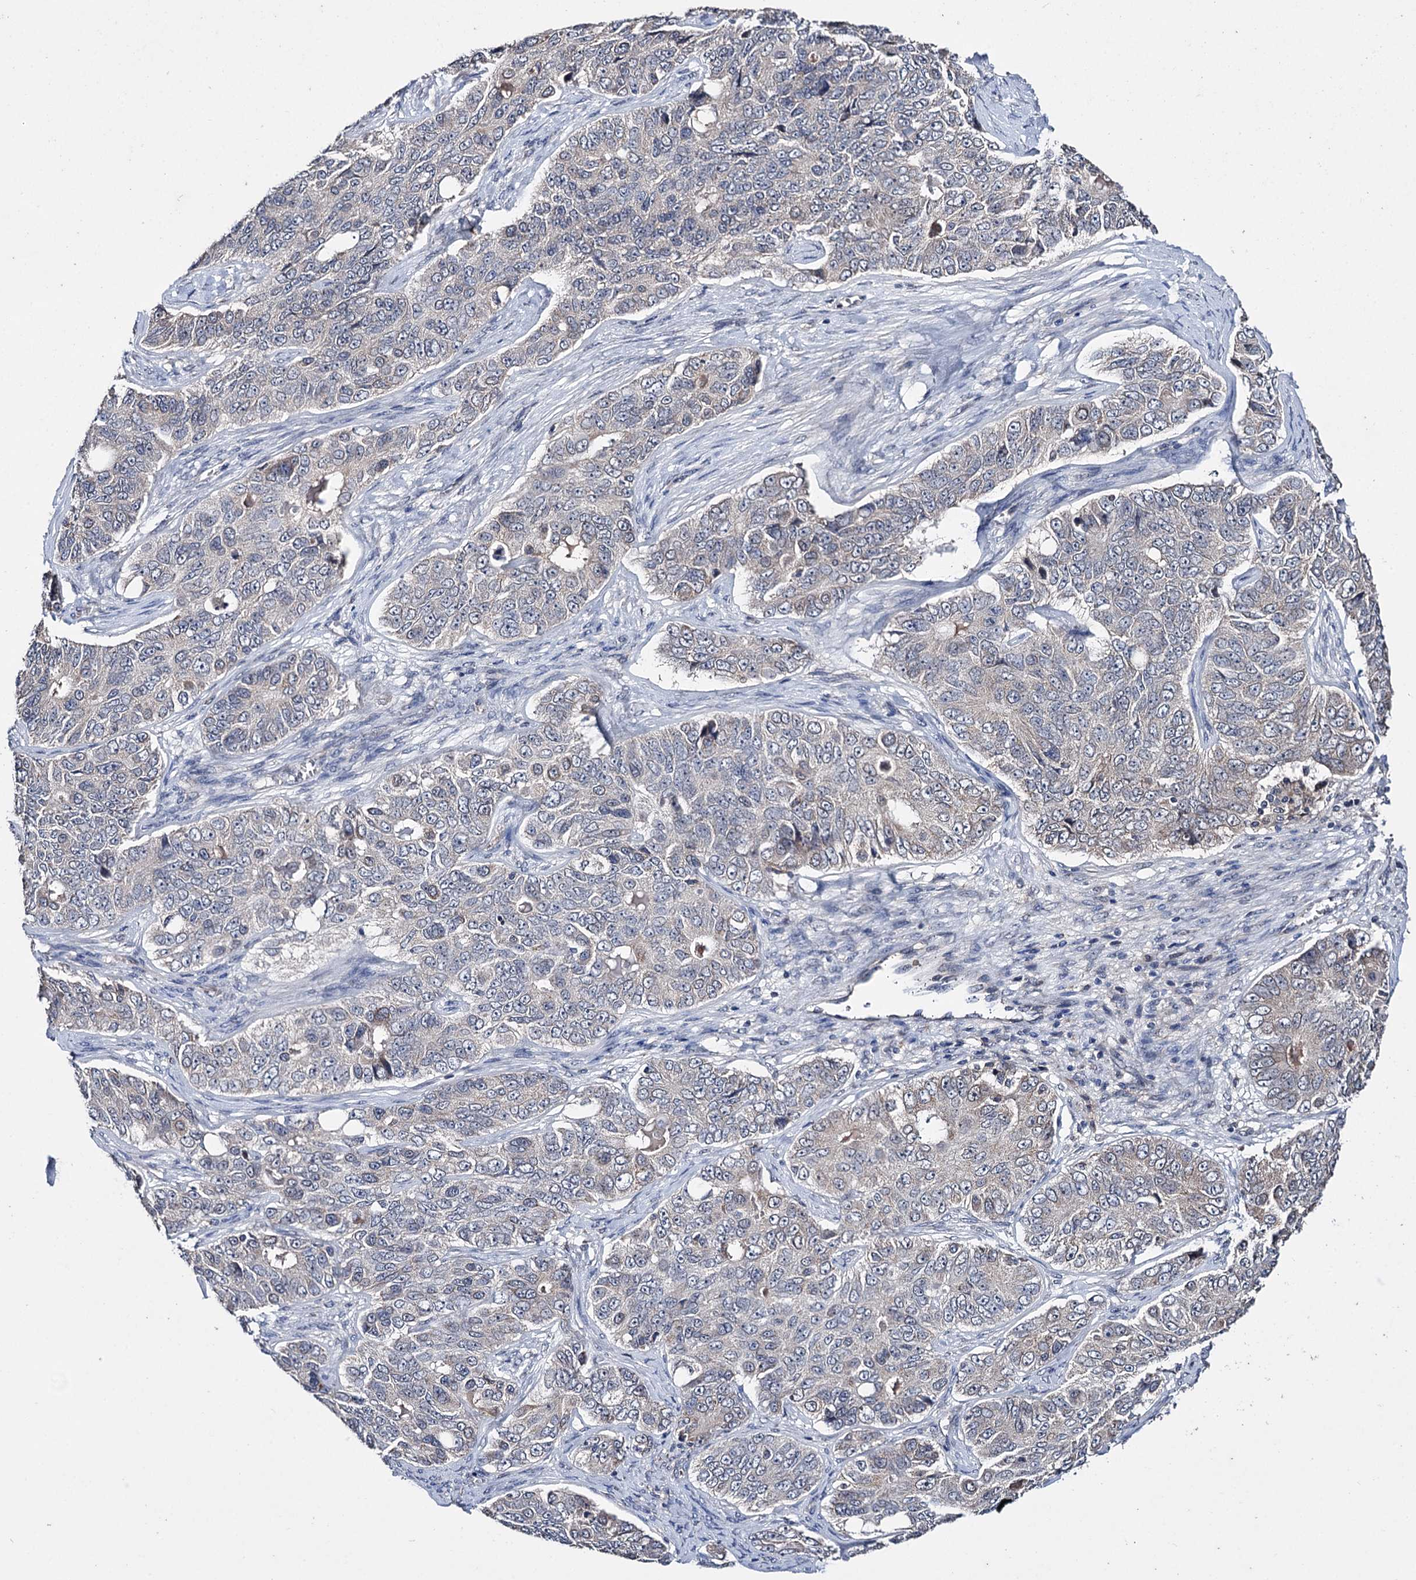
{"staining": {"intensity": "weak", "quantity": "<25%", "location": "cytoplasmic/membranous"}, "tissue": "ovarian cancer", "cell_type": "Tumor cells", "image_type": "cancer", "snomed": [{"axis": "morphology", "description": "Carcinoma, endometroid"}, {"axis": "topography", "description": "Ovary"}], "caption": "Ovarian endometroid carcinoma was stained to show a protein in brown. There is no significant expression in tumor cells.", "gene": "CLPB", "patient": {"sex": "female", "age": 51}}